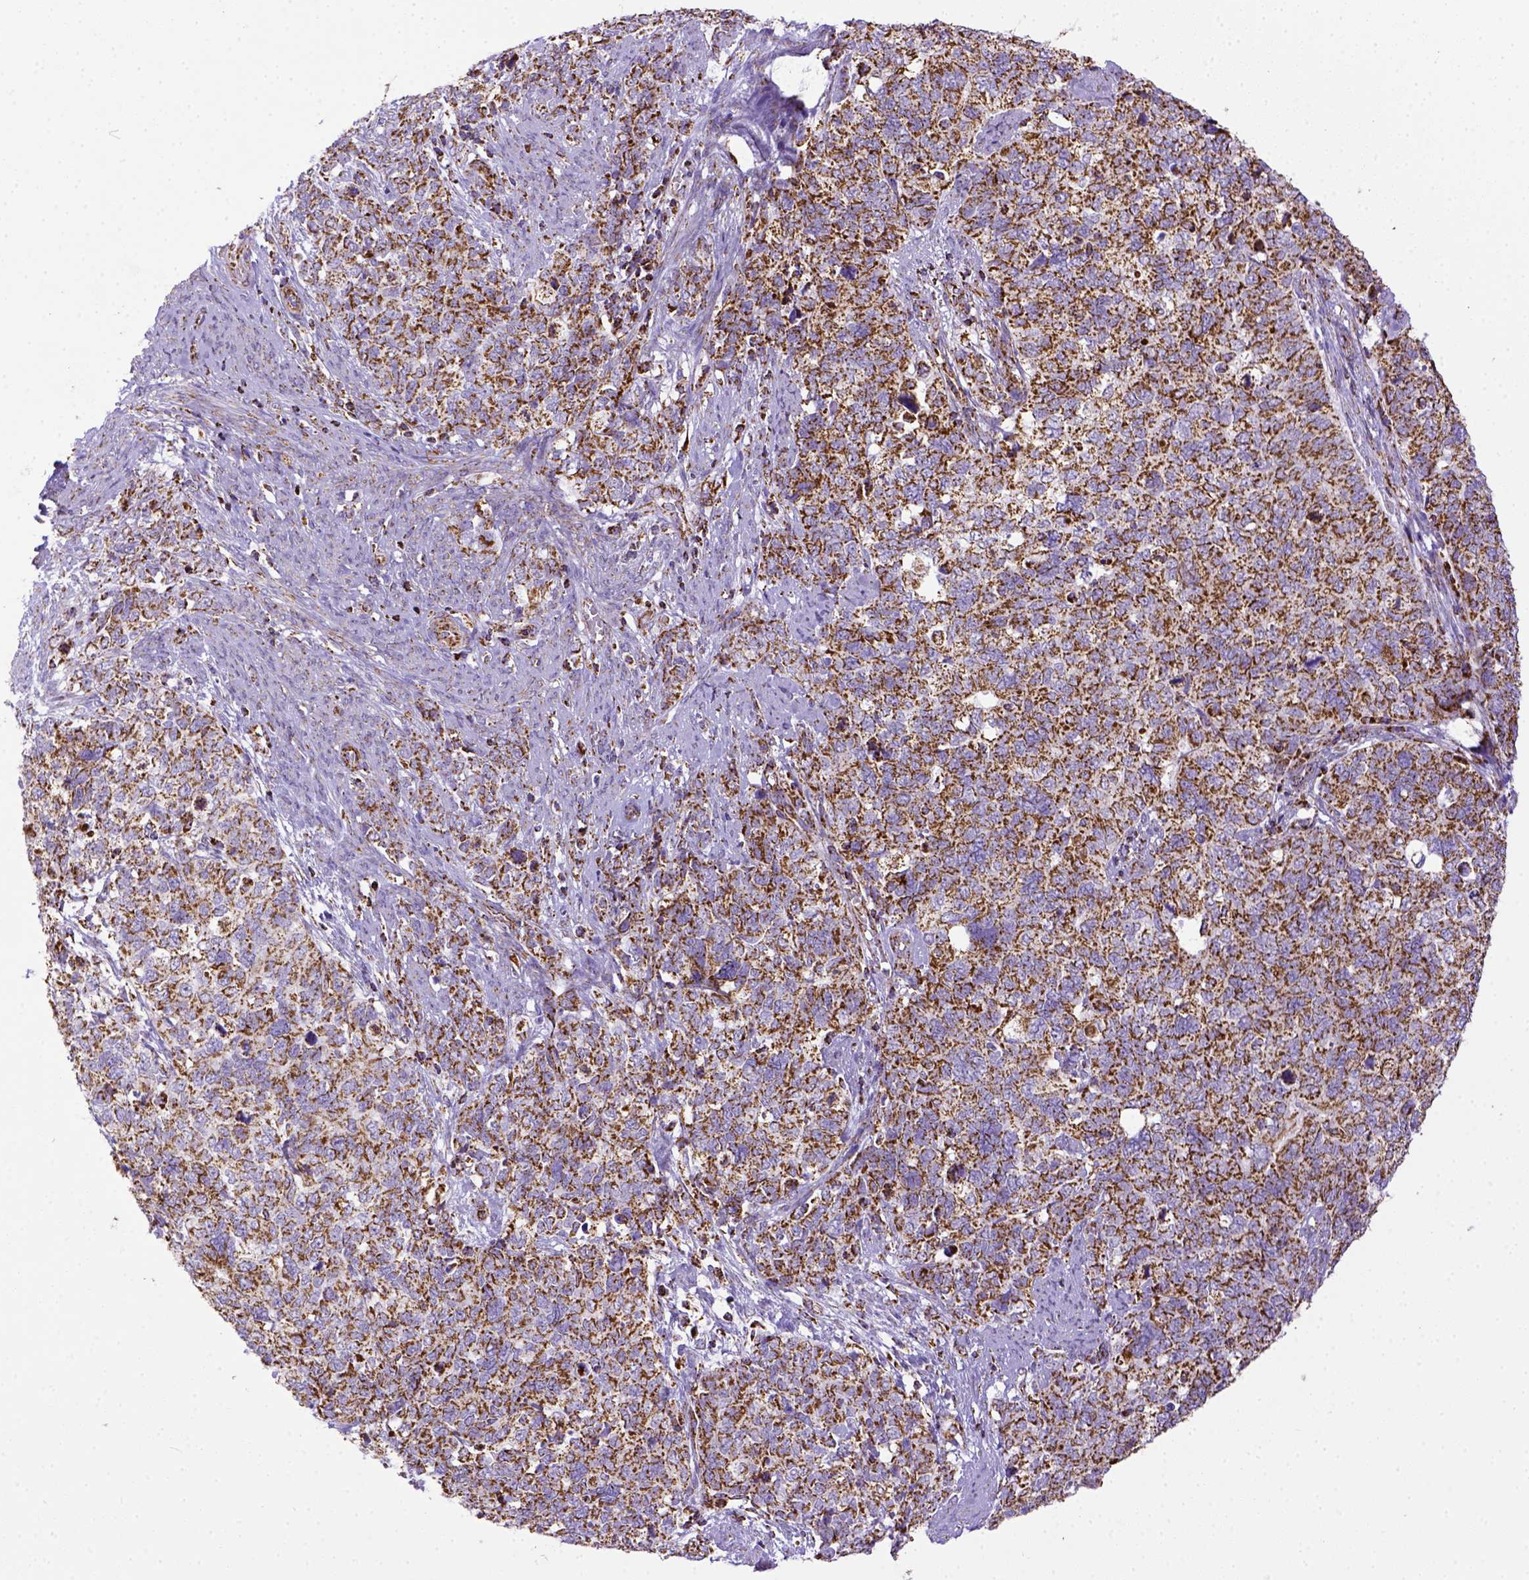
{"staining": {"intensity": "moderate", "quantity": ">75%", "location": "cytoplasmic/membranous"}, "tissue": "cervical cancer", "cell_type": "Tumor cells", "image_type": "cancer", "snomed": [{"axis": "morphology", "description": "Squamous cell carcinoma, NOS"}, {"axis": "topography", "description": "Cervix"}], "caption": "Cervical cancer (squamous cell carcinoma) stained with immunohistochemistry reveals moderate cytoplasmic/membranous expression in about >75% of tumor cells.", "gene": "MT-CO1", "patient": {"sex": "female", "age": 63}}